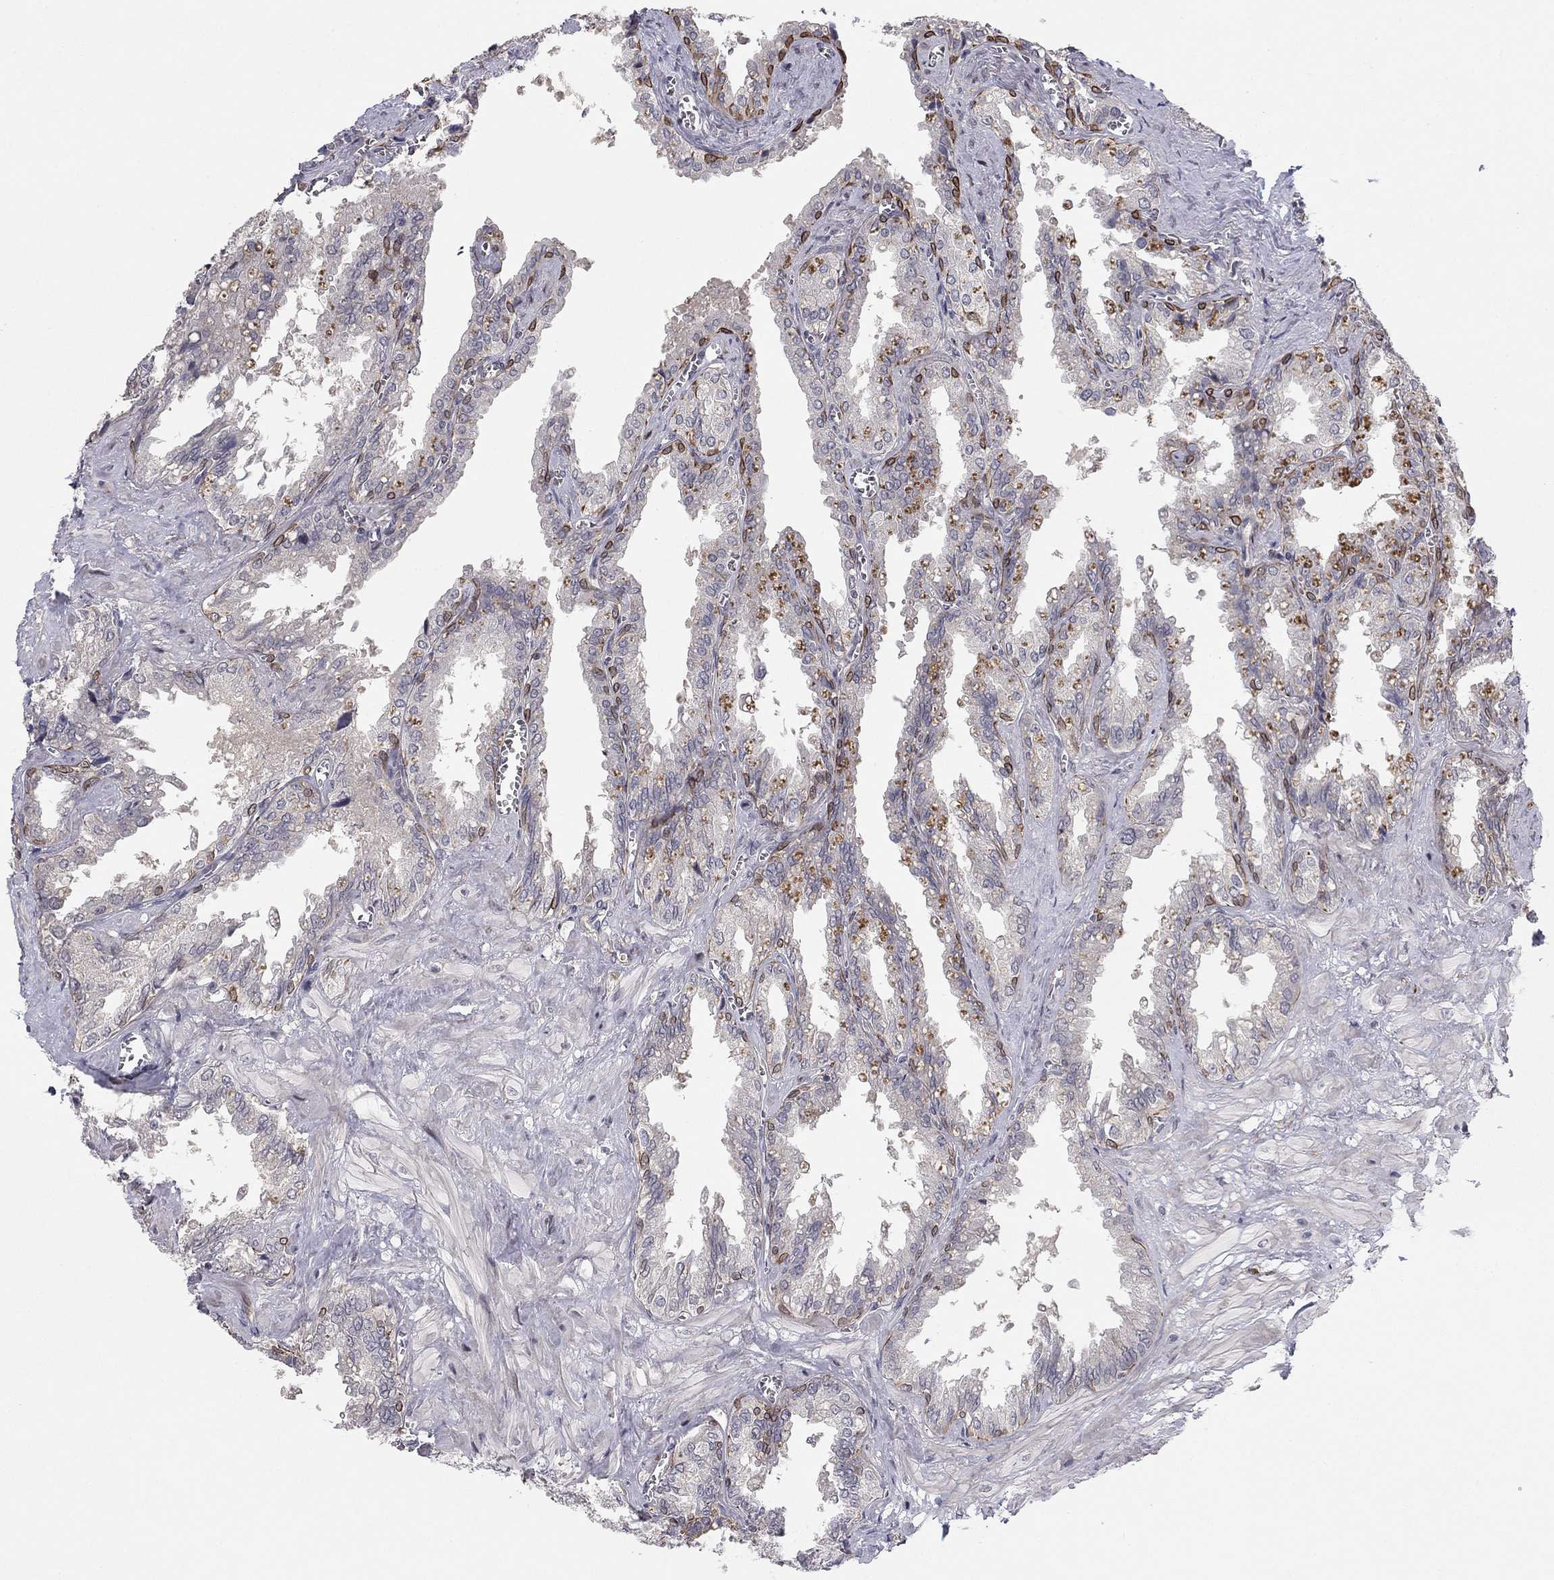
{"staining": {"intensity": "strong", "quantity": "<25%", "location": "cytoplasmic/membranous,nuclear"}, "tissue": "seminal vesicle", "cell_type": "Glandular cells", "image_type": "normal", "snomed": [{"axis": "morphology", "description": "Normal tissue, NOS"}, {"axis": "topography", "description": "Seminal veicle"}], "caption": "Unremarkable seminal vesicle shows strong cytoplasmic/membranous,nuclear expression in about <25% of glandular cells, visualized by immunohistochemistry.", "gene": "BCL11A", "patient": {"sex": "male", "age": 67}}